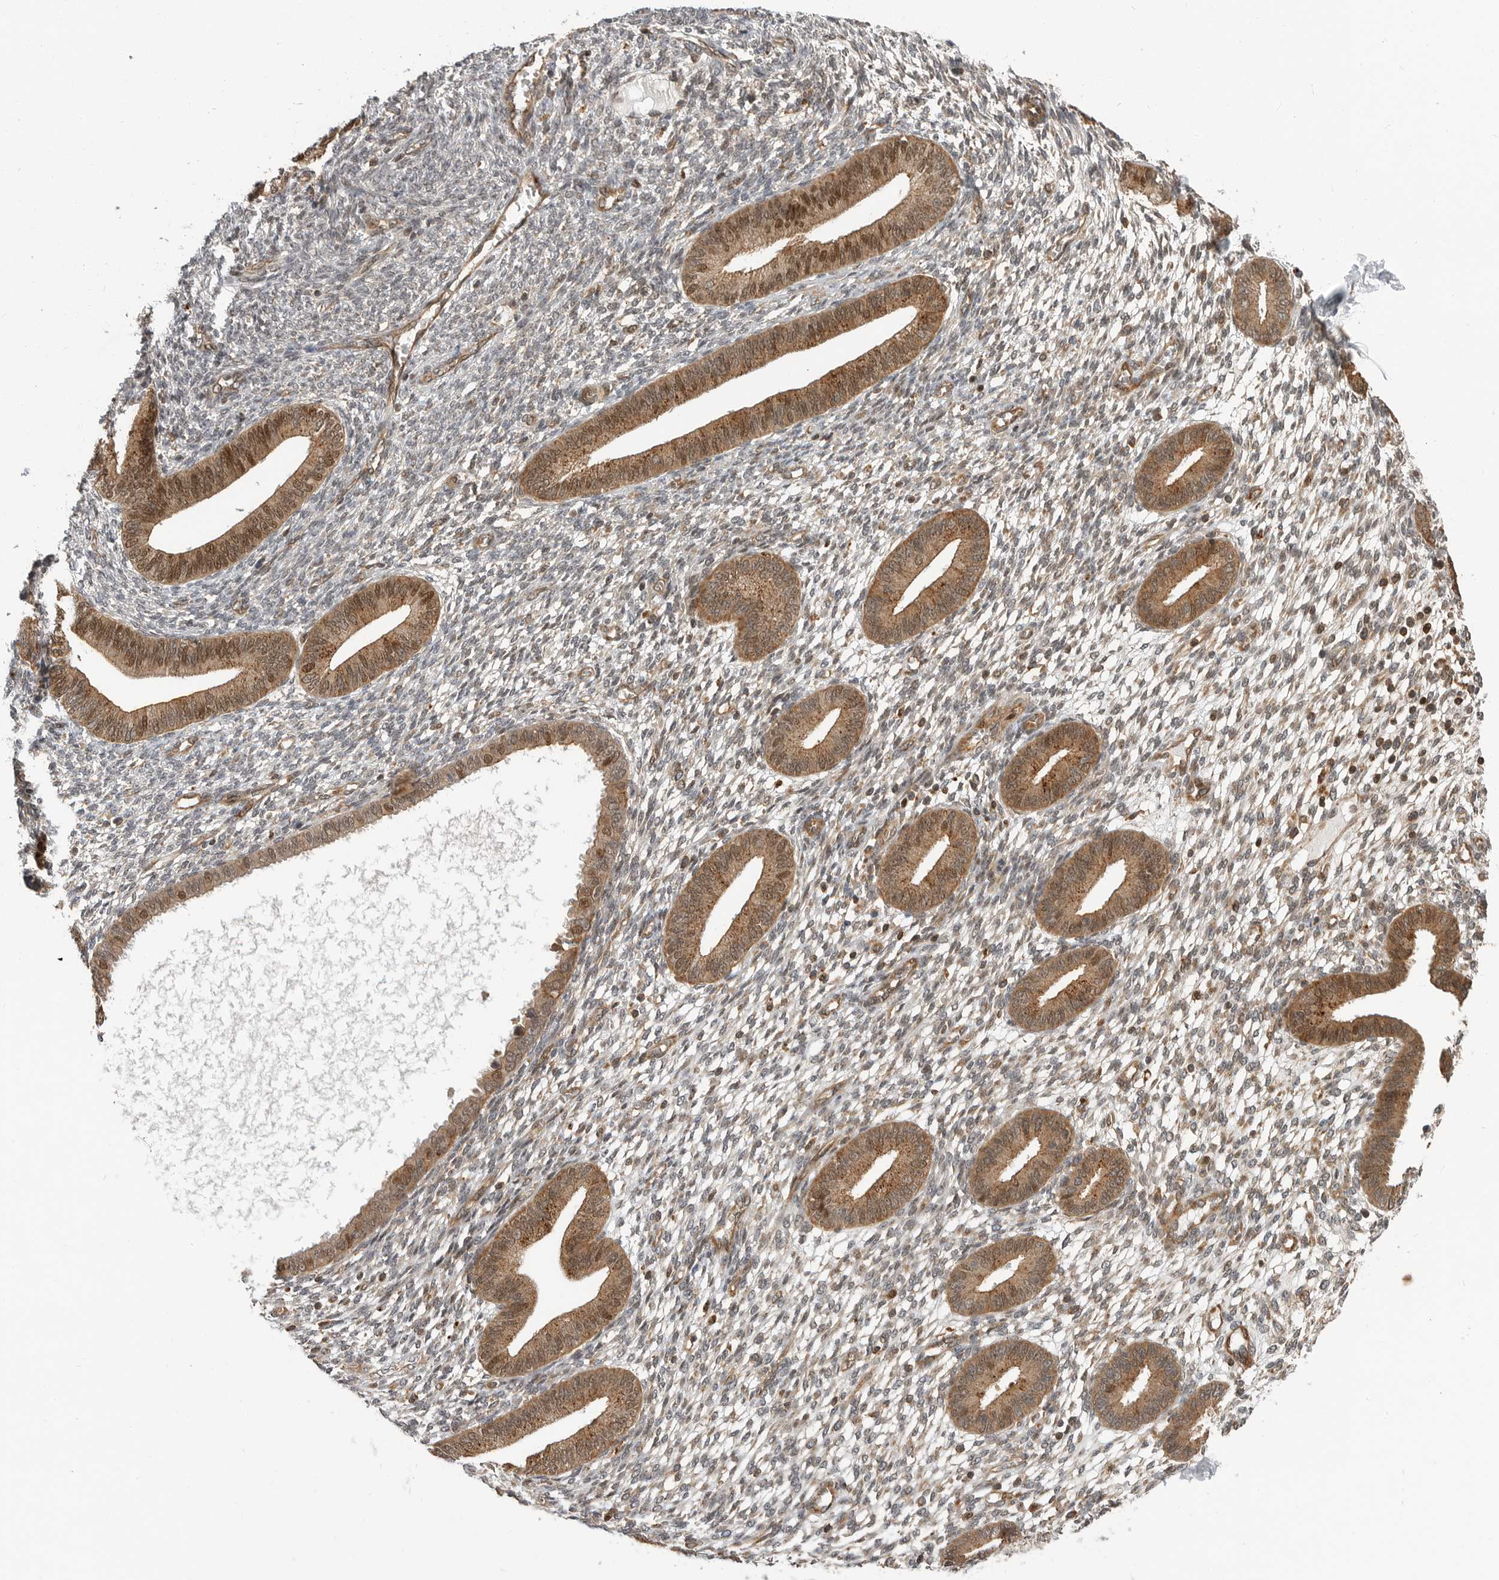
{"staining": {"intensity": "moderate", "quantity": "<25%", "location": "cytoplasmic/membranous,nuclear"}, "tissue": "endometrium", "cell_type": "Cells in endometrial stroma", "image_type": "normal", "snomed": [{"axis": "morphology", "description": "Normal tissue, NOS"}, {"axis": "topography", "description": "Endometrium"}], "caption": "A photomicrograph showing moderate cytoplasmic/membranous,nuclear staining in approximately <25% of cells in endometrial stroma in benign endometrium, as visualized by brown immunohistochemical staining.", "gene": "STRAP", "patient": {"sex": "female", "age": 46}}